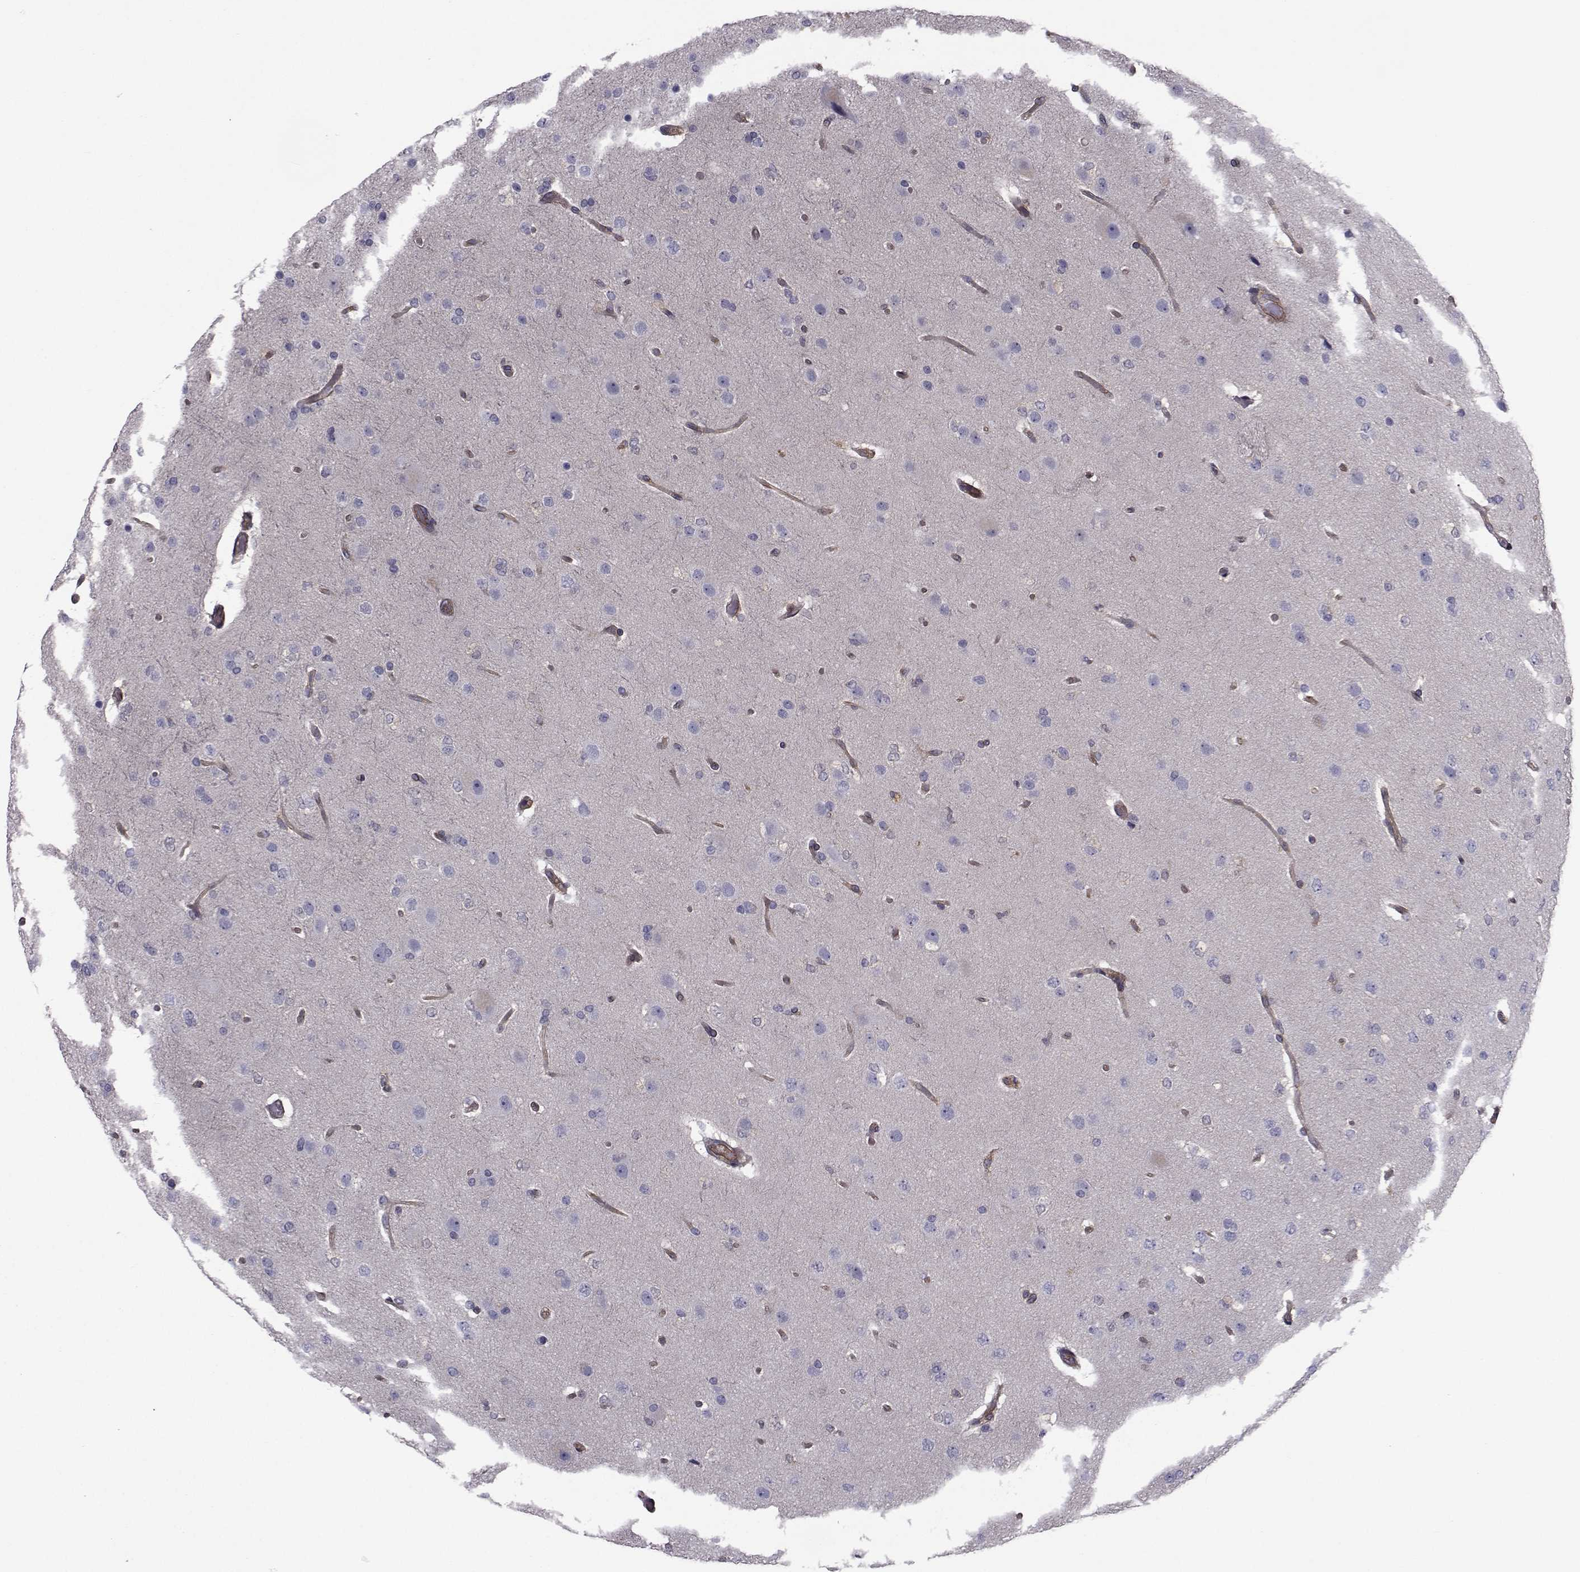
{"staining": {"intensity": "negative", "quantity": "none", "location": "none"}, "tissue": "glioma", "cell_type": "Tumor cells", "image_type": "cancer", "snomed": [{"axis": "morphology", "description": "Glioma, malignant, High grade"}, {"axis": "topography", "description": "Brain"}], "caption": "The image shows no staining of tumor cells in high-grade glioma (malignant).", "gene": "TRIP10", "patient": {"sex": "male", "age": 68}}